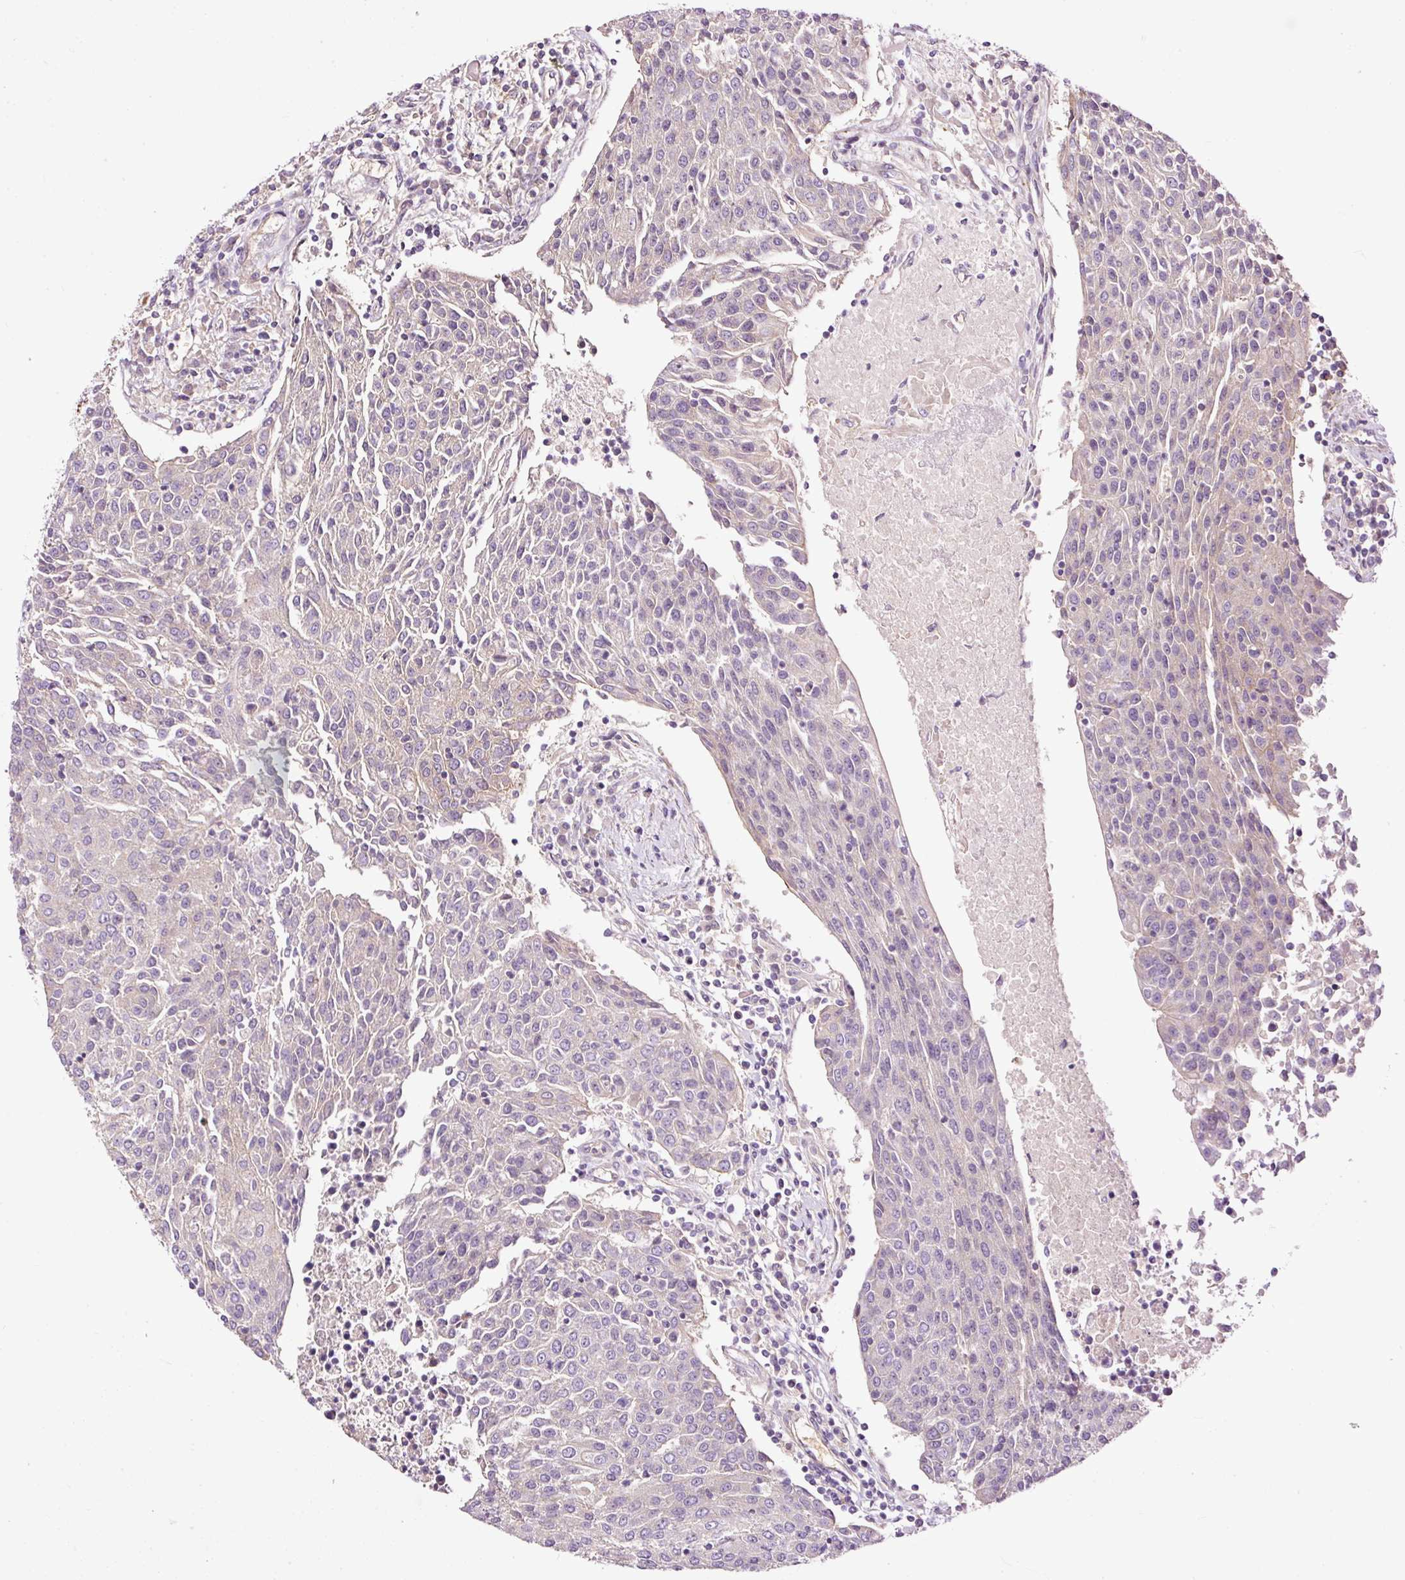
{"staining": {"intensity": "negative", "quantity": "none", "location": "none"}, "tissue": "urothelial cancer", "cell_type": "Tumor cells", "image_type": "cancer", "snomed": [{"axis": "morphology", "description": "Urothelial carcinoma, High grade"}, {"axis": "topography", "description": "Urinary bladder"}], "caption": "Immunohistochemistry (IHC) of human urothelial carcinoma (high-grade) shows no positivity in tumor cells.", "gene": "USHBP1", "patient": {"sex": "female", "age": 85}}